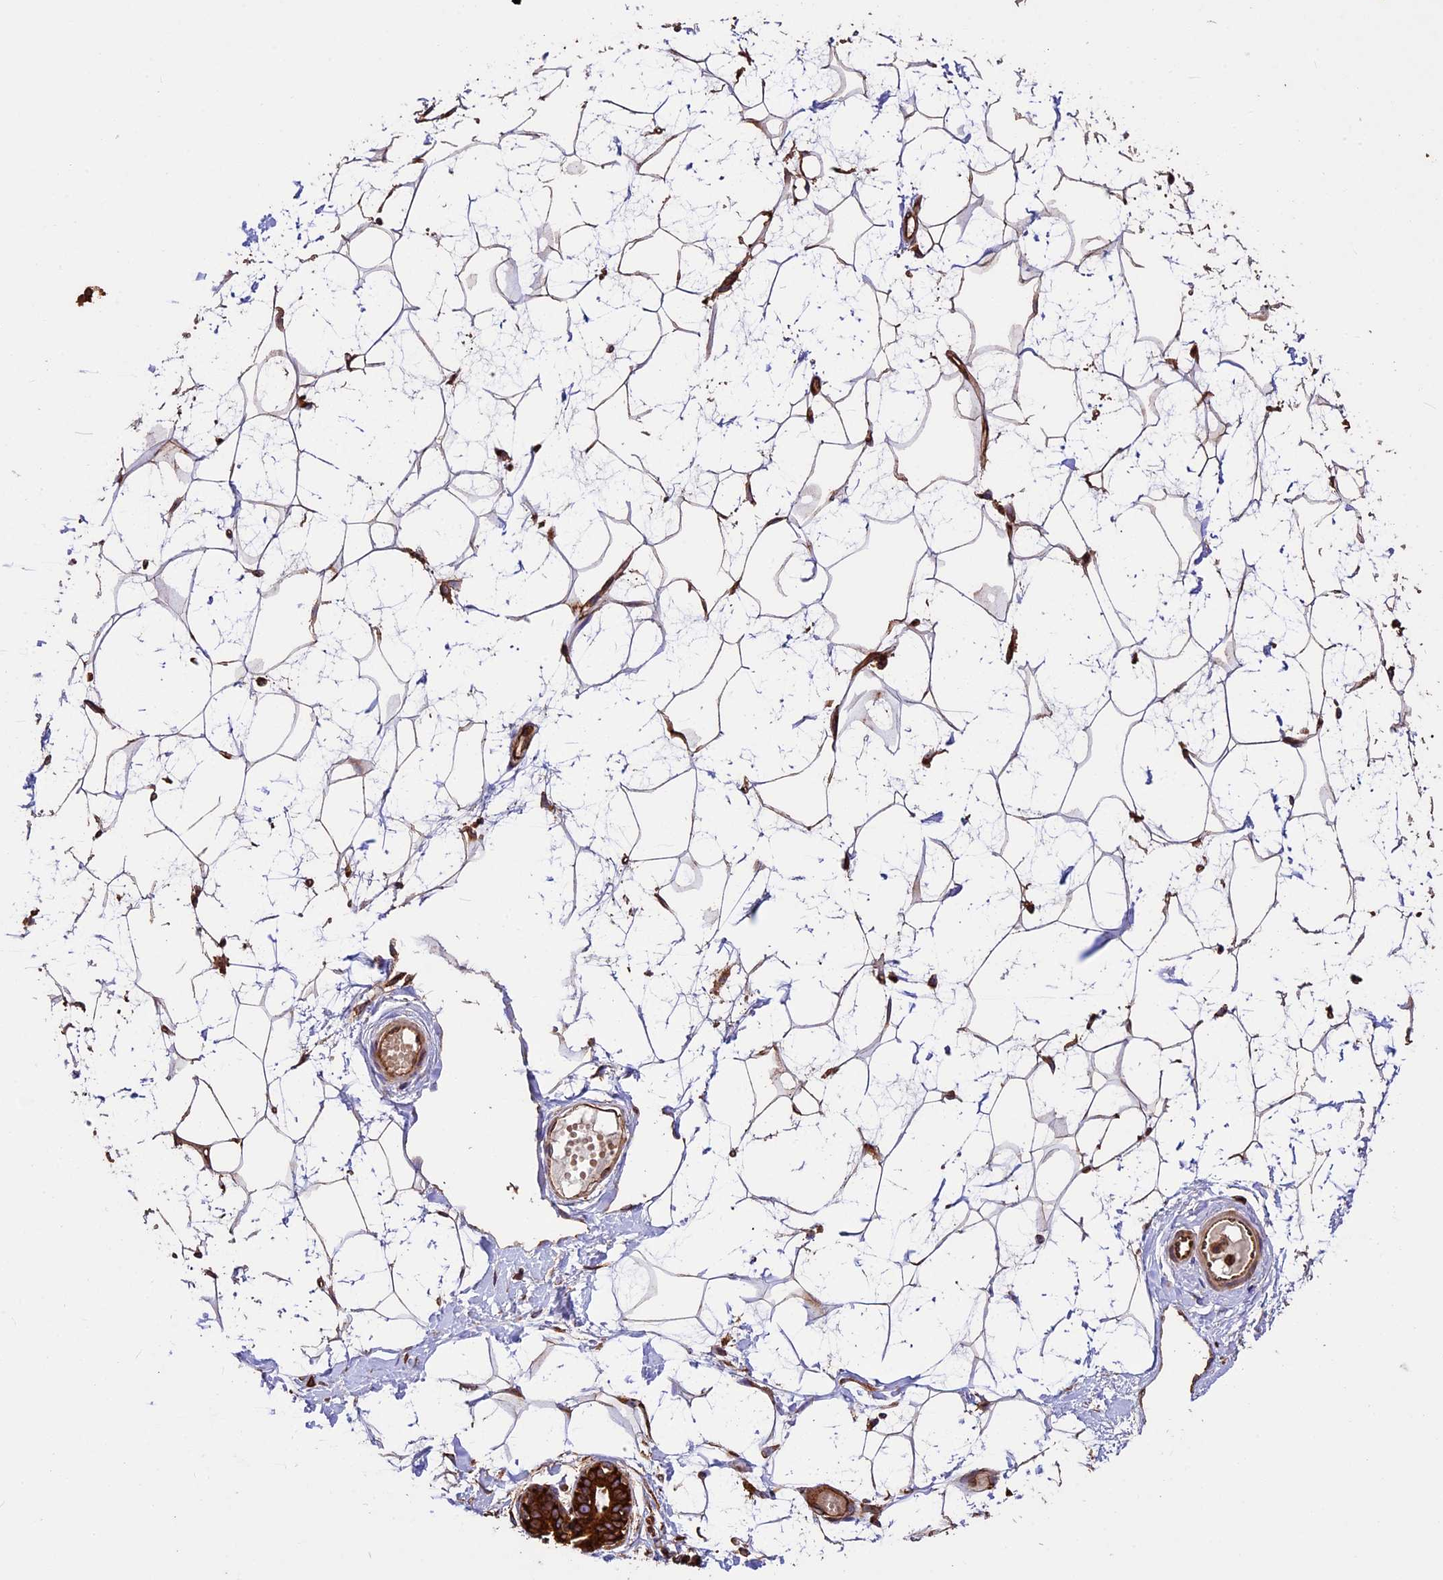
{"staining": {"intensity": "moderate", "quantity": ">75%", "location": "cytoplasmic/membranous"}, "tissue": "breast", "cell_type": "Adipocytes", "image_type": "normal", "snomed": [{"axis": "morphology", "description": "Normal tissue, NOS"}, {"axis": "morphology", "description": "Adenoma, NOS"}, {"axis": "topography", "description": "Breast"}], "caption": "Immunohistochemistry (IHC) (DAB) staining of normal breast shows moderate cytoplasmic/membranous protein staining in about >75% of adipocytes. (IHC, brightfield microscopy, high magnification).", "gene": "KARS1", "patient": {"sex": "female", "age": 23}}